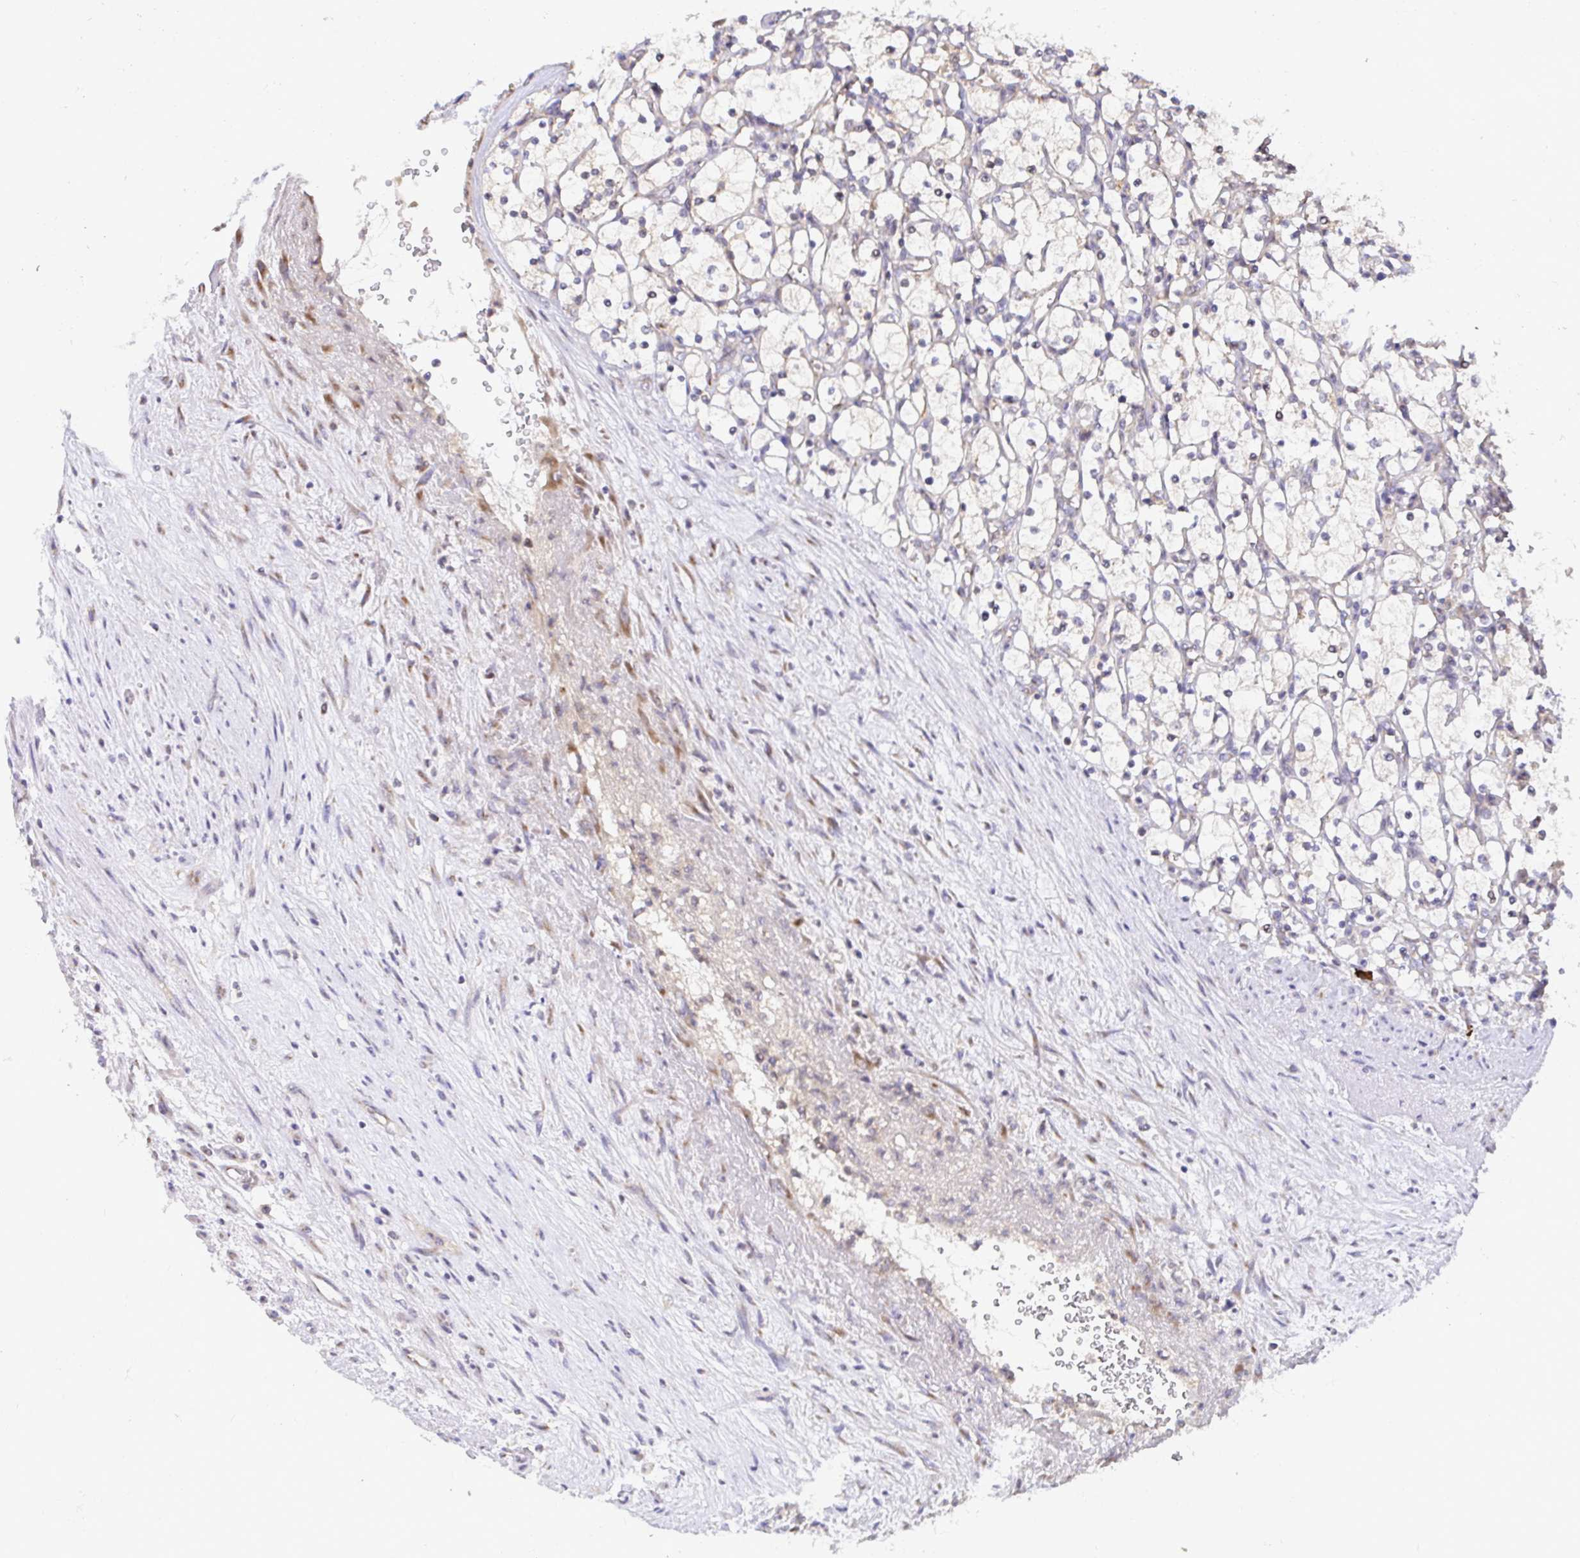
{"staining": {"intensity": "negative", "quantity": "none", "location": "none"}, "tissue": "renal cancer", "cell_type": "Tumor cells", "image_type": "cancer", "snomed": [{"axis": "morphology", "description": "Adenocarcinoma, NOS"}, {"axis": "topography", "description": "Kidney"}], "caption": "Immunohistochemical staining of adenocarcinoma (renal) displays no significant expression in tumor cells.", "gene": "ELP1", "patient": {"sex": "female", "age": 69}}